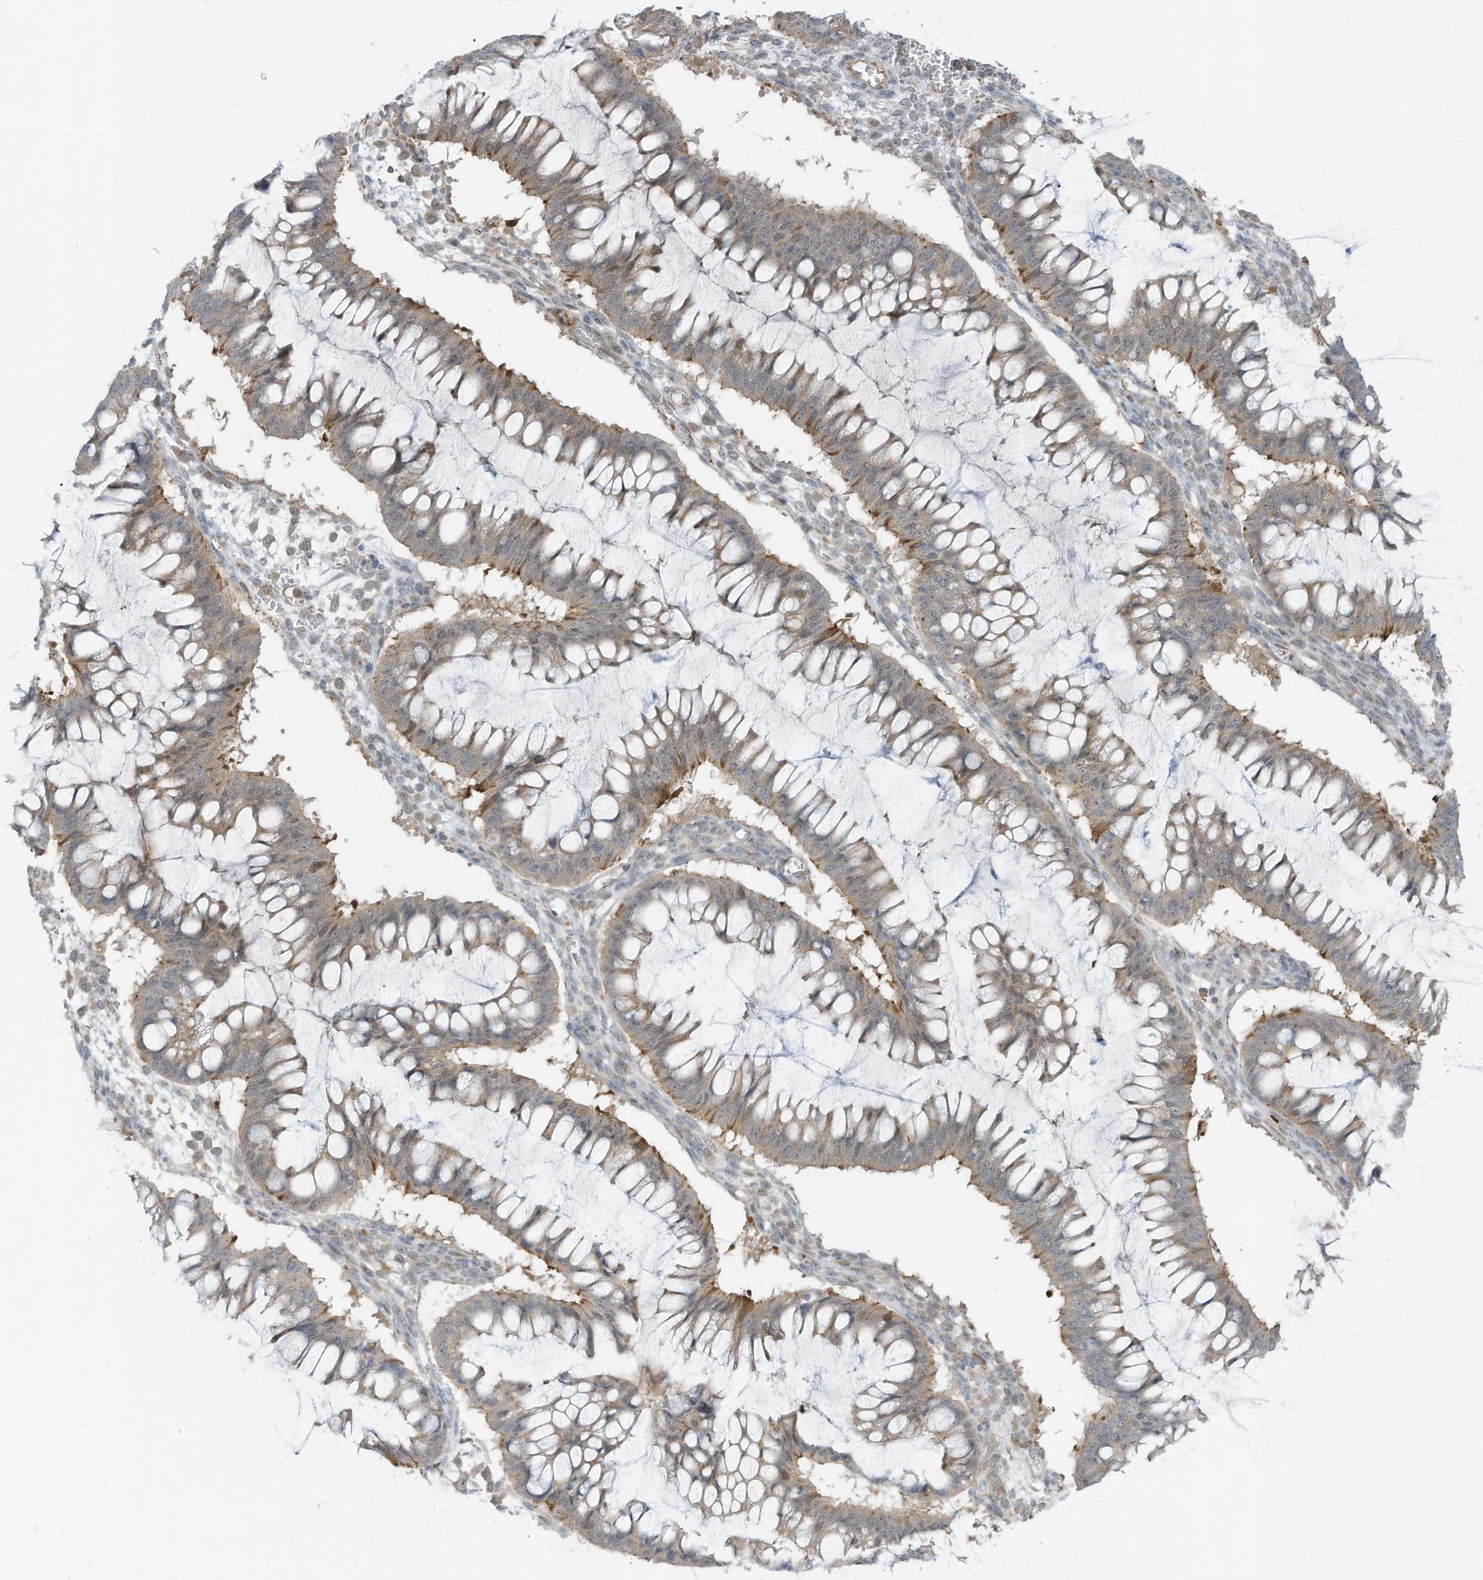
{"staining": {"intensity": "moderate", "quantity": "25%-75%", "location": "cytoplasmic/membranous"}, "tissue": "ovarian cancer", "cell_type": "Tumor cells", "image_type": "cancer", "snomed": [{"axis": "morphology", "description": "Cystadenocarcinoma, mucinous, NOS"}, {"axis": "topography", "description": "Ovary"}], "caption": "This micrograph reveals ovarian mucinous cystadenocarcinoma stained with immunohistochemistry to label a protein in brown. The cytoplasmic/membranous of tumor cells show moderate positivity for the protein. Nuclei are counter-stained blue.", "gene": "DZIP3", "patient": {"sex": "female", "age": 73}}